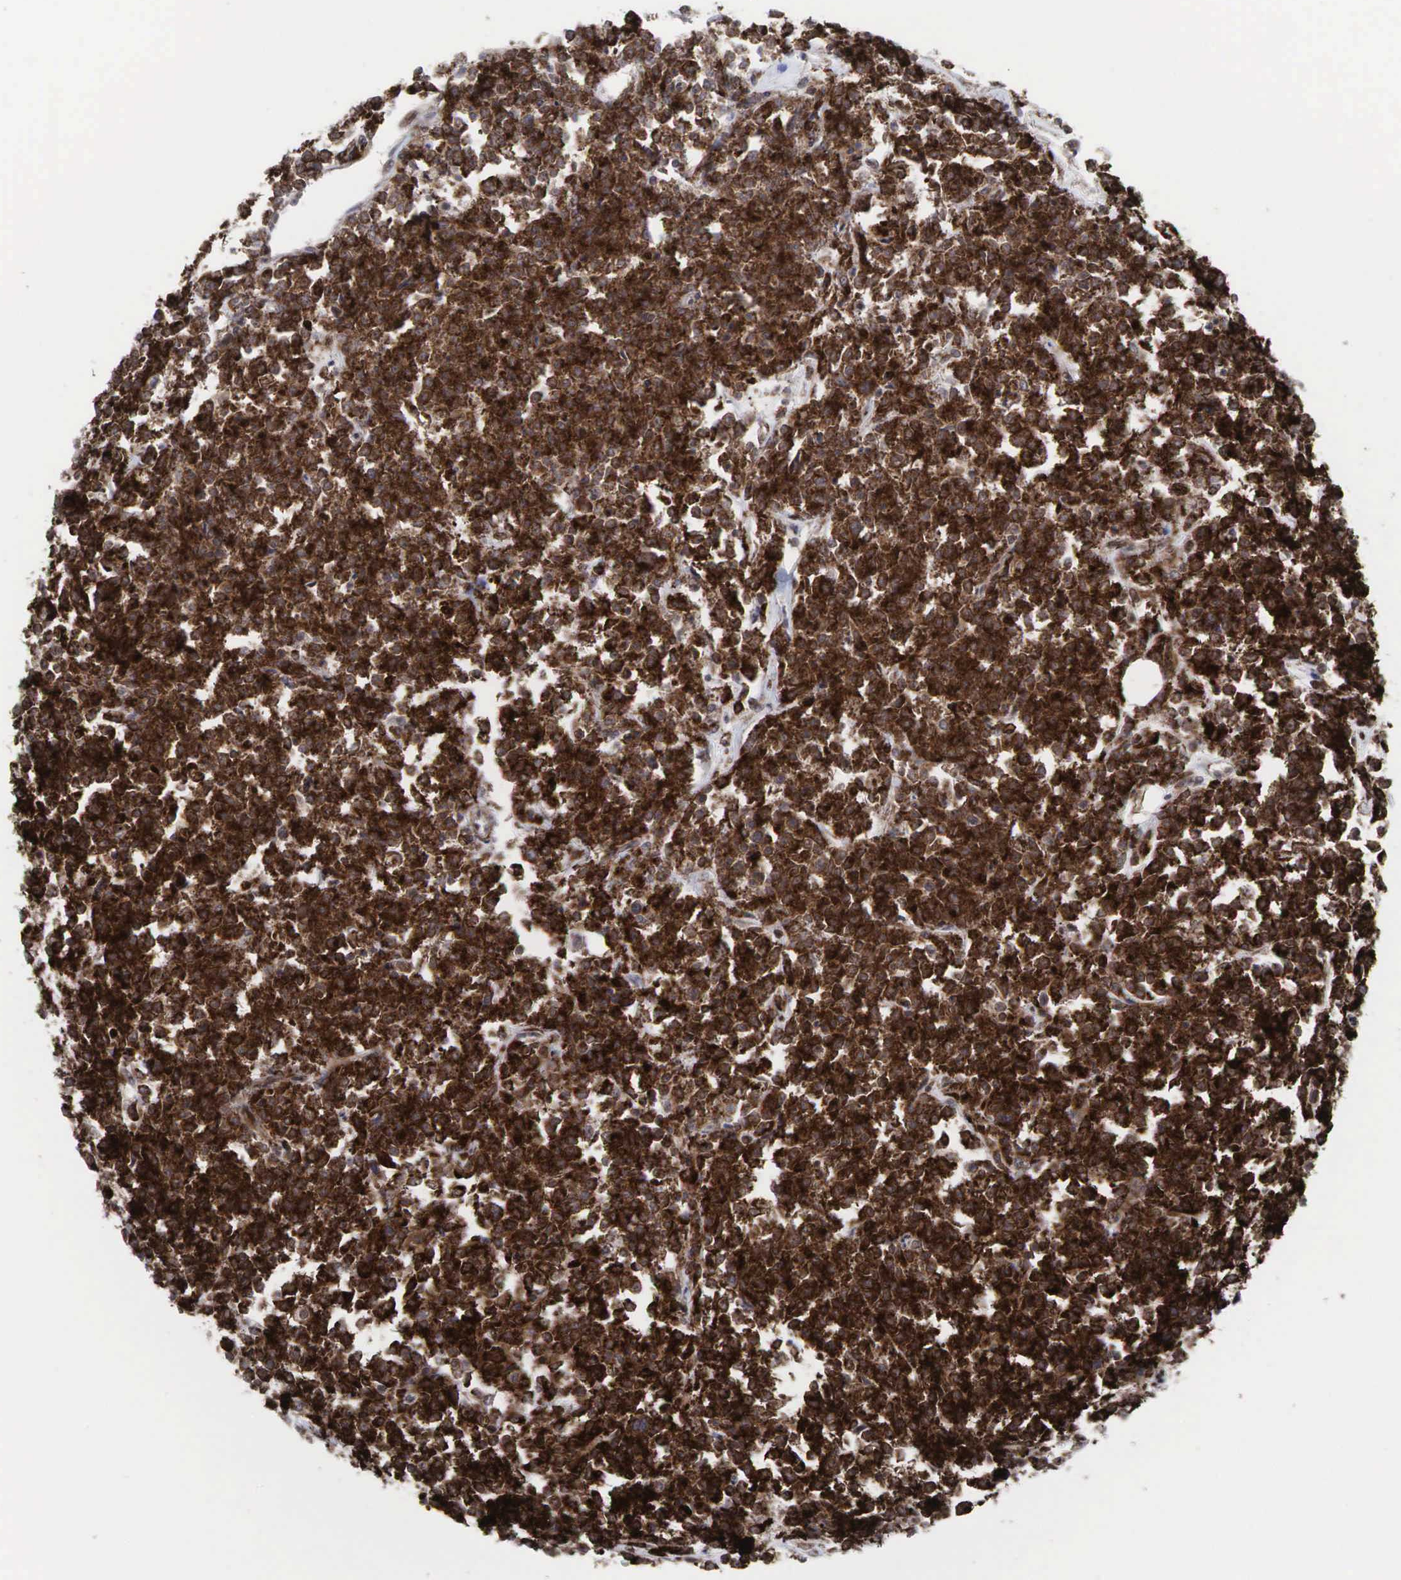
{"staining": {"intensity": "strong", "quantity": ">75%", "location": "cytoplasmic/membranous"}, "tissue": "lymphoma", "cell_type": "Tumor cells", "image_type": "cancer", "snomed": [{"axis": "morphology", "description": "Malignant lymphoma, non-Hodgkin's type, Low grade"}, {"axis": "topography", "description": "Small intestine"}], "caption": "Immunohistochemical staining of human malignant lymphoma, non-Hodgkin's type (low-grade) exhibits high levels of strong cytoplasmic/membranous protein positivity in about >75% of tumor cells.", "gene": "GPRASP1", "patient": {"sex": "female", "age": 59}}